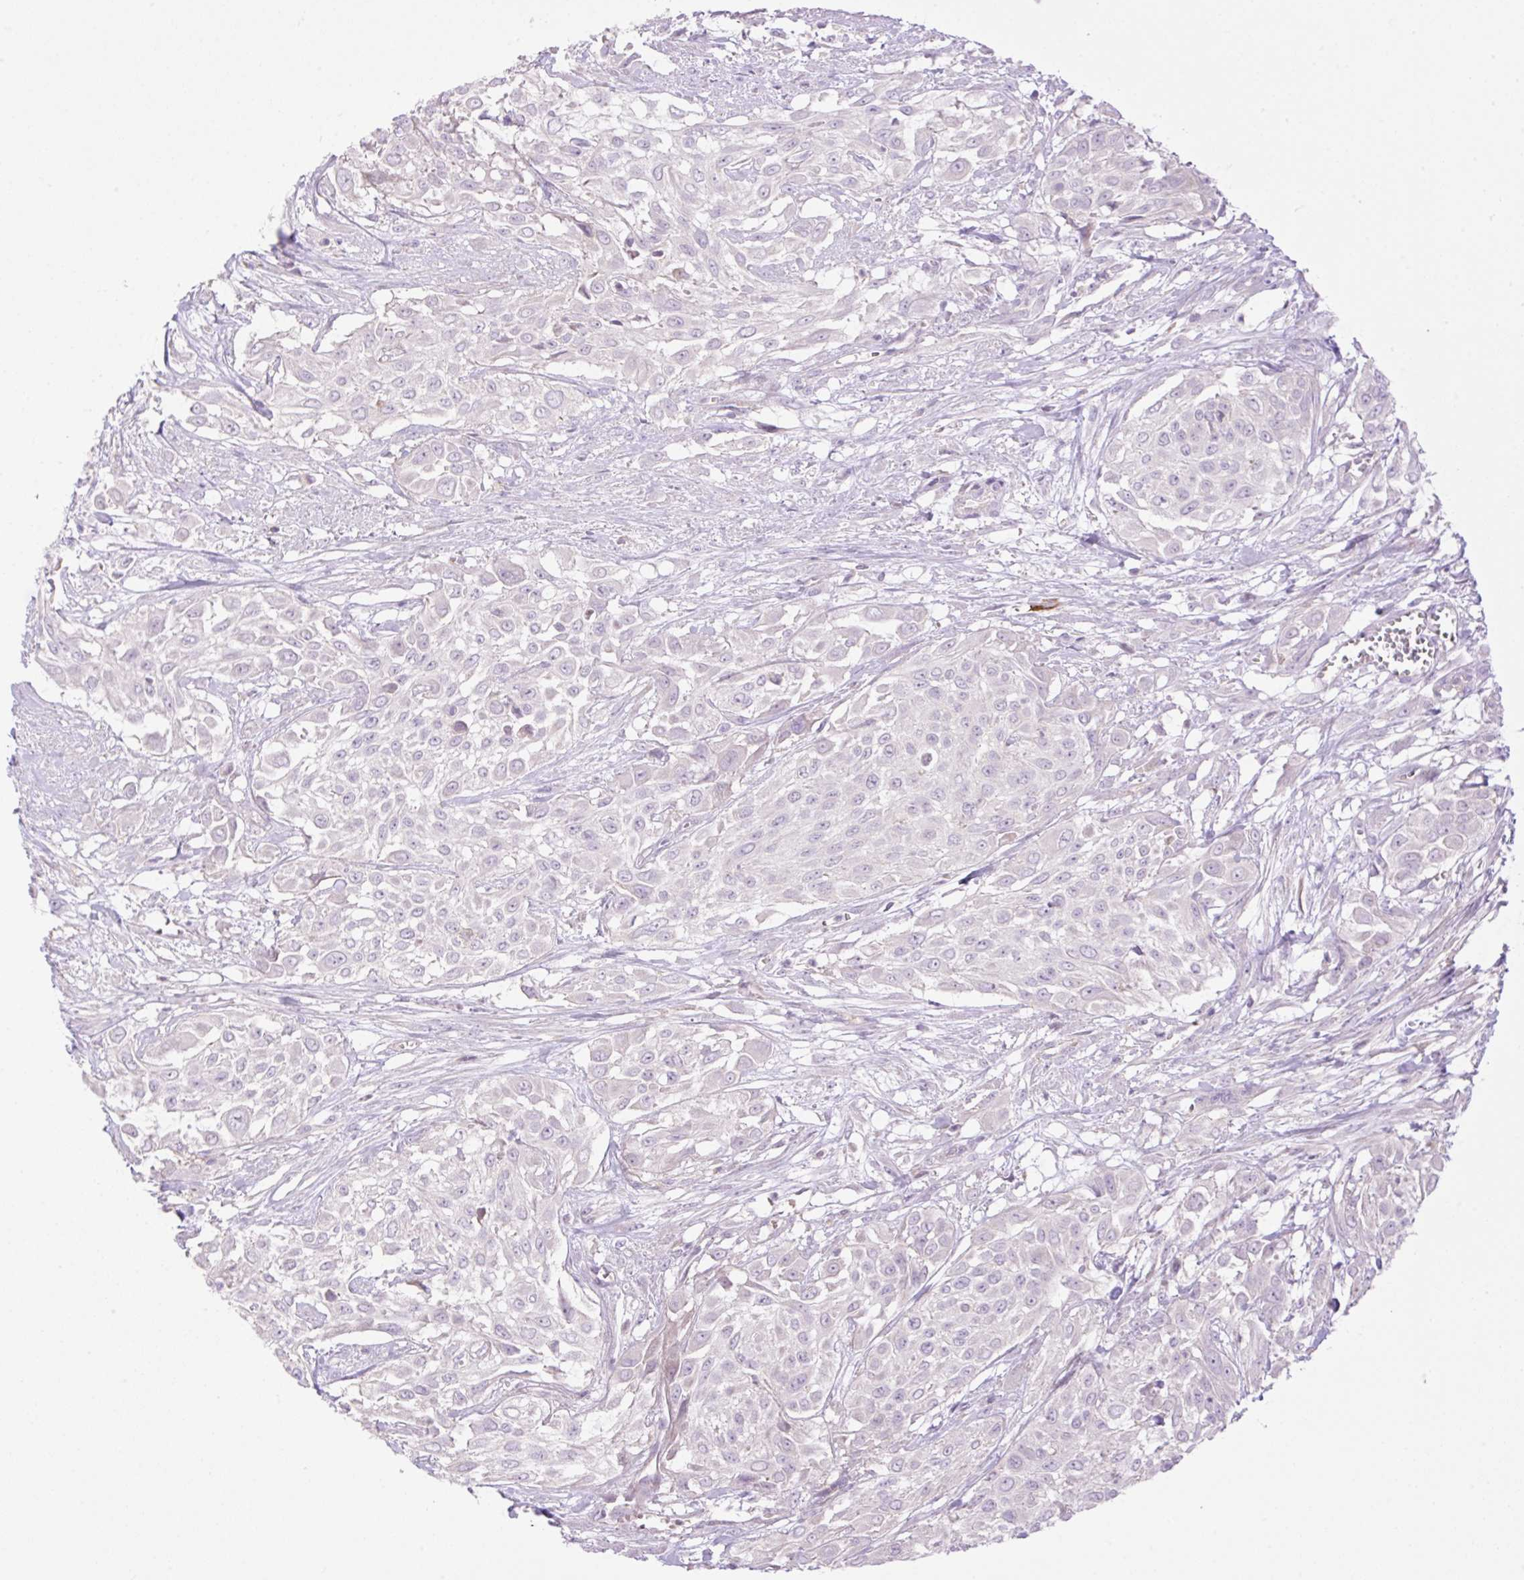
{"staining": {"intensity": "negative", "quantity": "none", "location": "none"}, "tissue": "urothelial cancer", "cell_type": "Tumor cells", "image_type": "cancer", "snomed": [{"axis": "morphology", "description": "Urothelial carcinoma, High grade"}, {"axis": "topography", "description": "Urinary bladder"}], "caption": "Immunohistochemistry (IHC) histopathology image of human high-grade urothelial carcinoma stained for a protein (brown), which reveals no positivity in tumor cells. Brightfield microscopy of IHC stained with DAB (brown) and hematoxylin (blue), captured at high magnification.", "gene": "VPS25", "patient": {"sex": "male", "age": 57}}